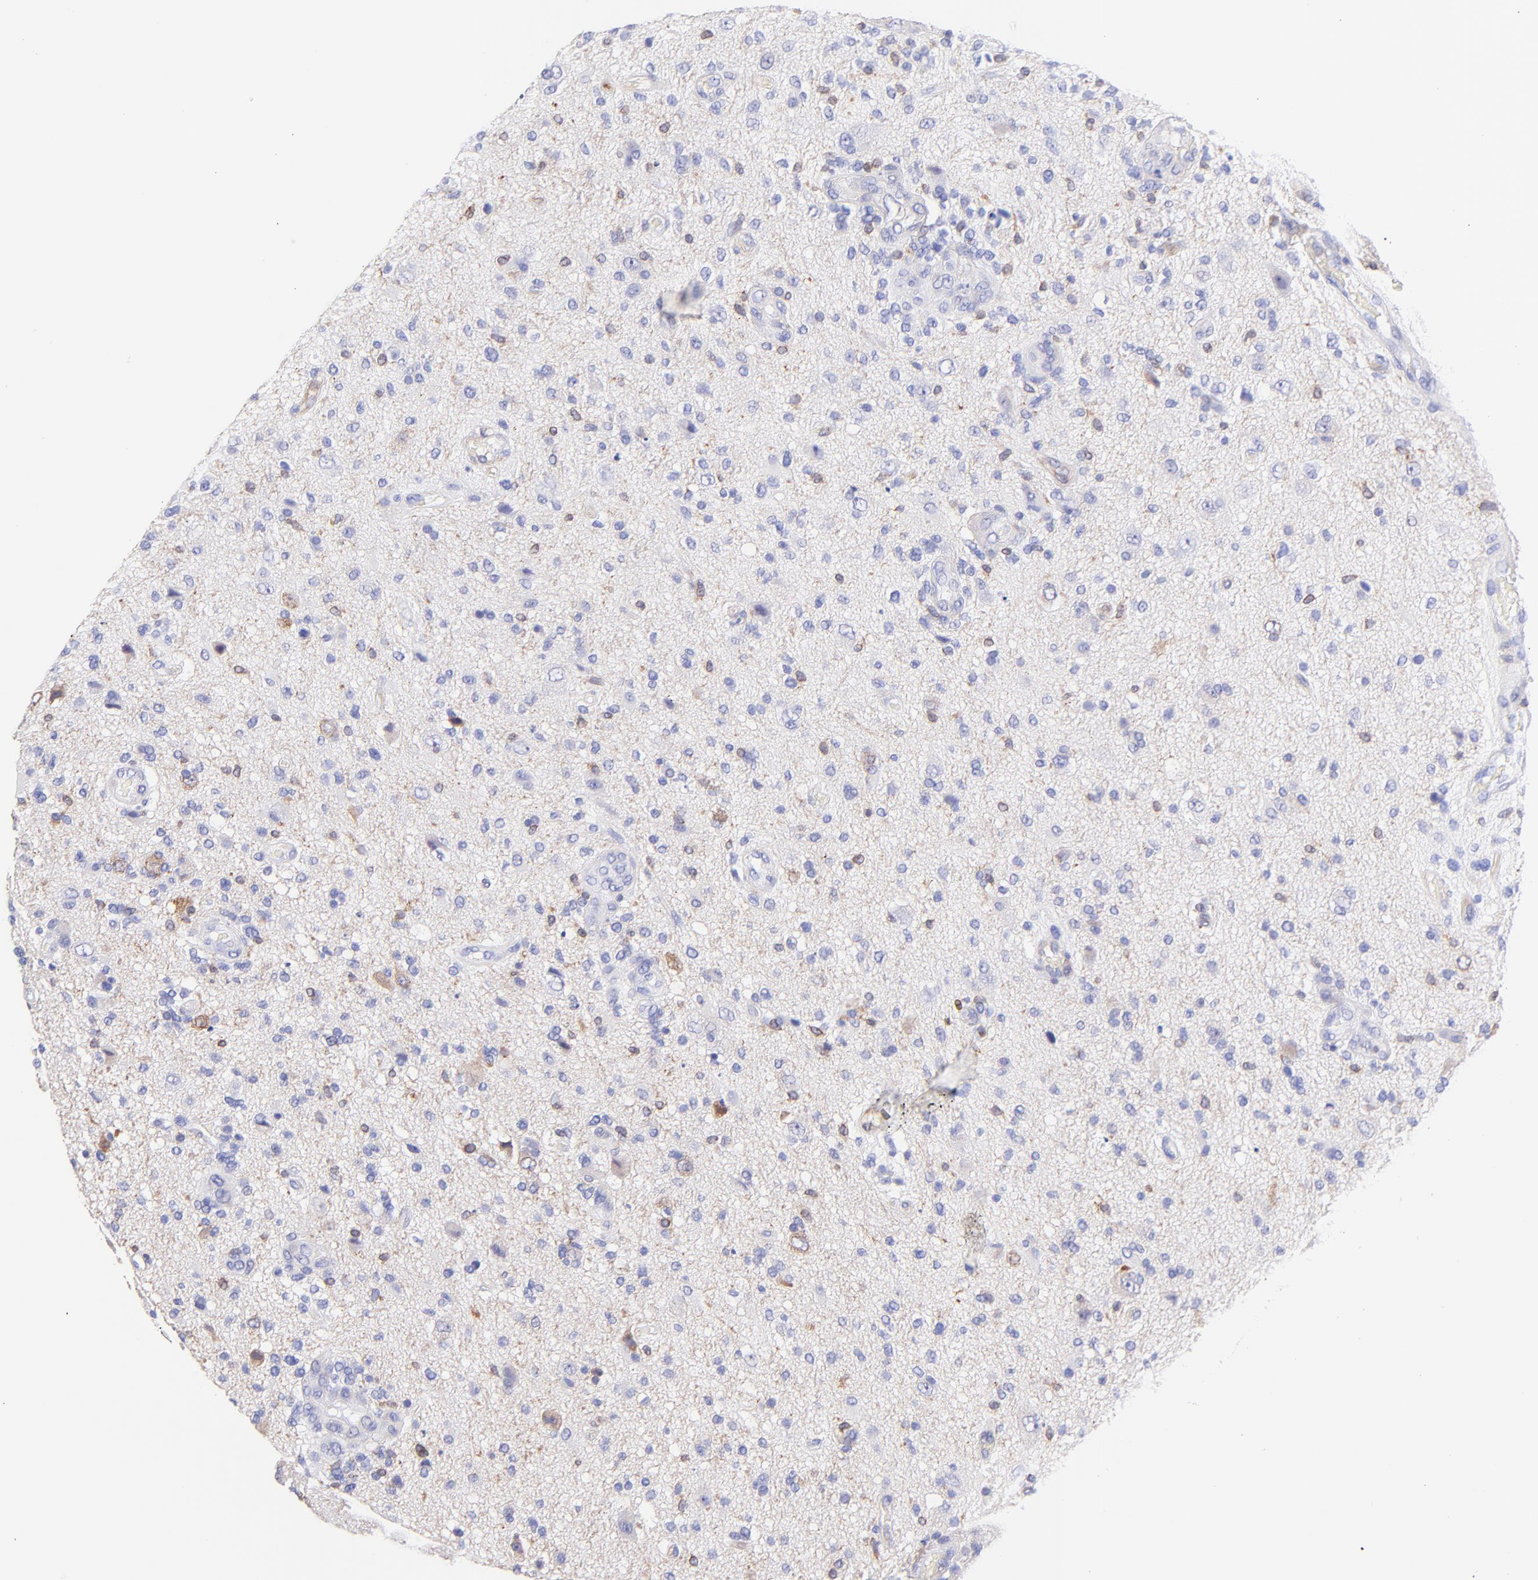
{"staining": {"intensity": "negative", "quantity": "none", "location": "none"}, "tissue": "glioma", "cell_type": "Tumor cells", "image_type": "cancer", "snomed": [{"axis": "morphology", "description": "Normal tissue, NOS"}, {"axis": "morphology", "description": "Glioma, malignant, High grade"}, {"axis": "topography", "description": "Cerebral cortex"}], "caption": "A histopathology image of glioma stained for a protein demonstrates no brown staining in tumor cells.", "gene": "IRAG2", "patient": {"sex": "male", "age": 75}}